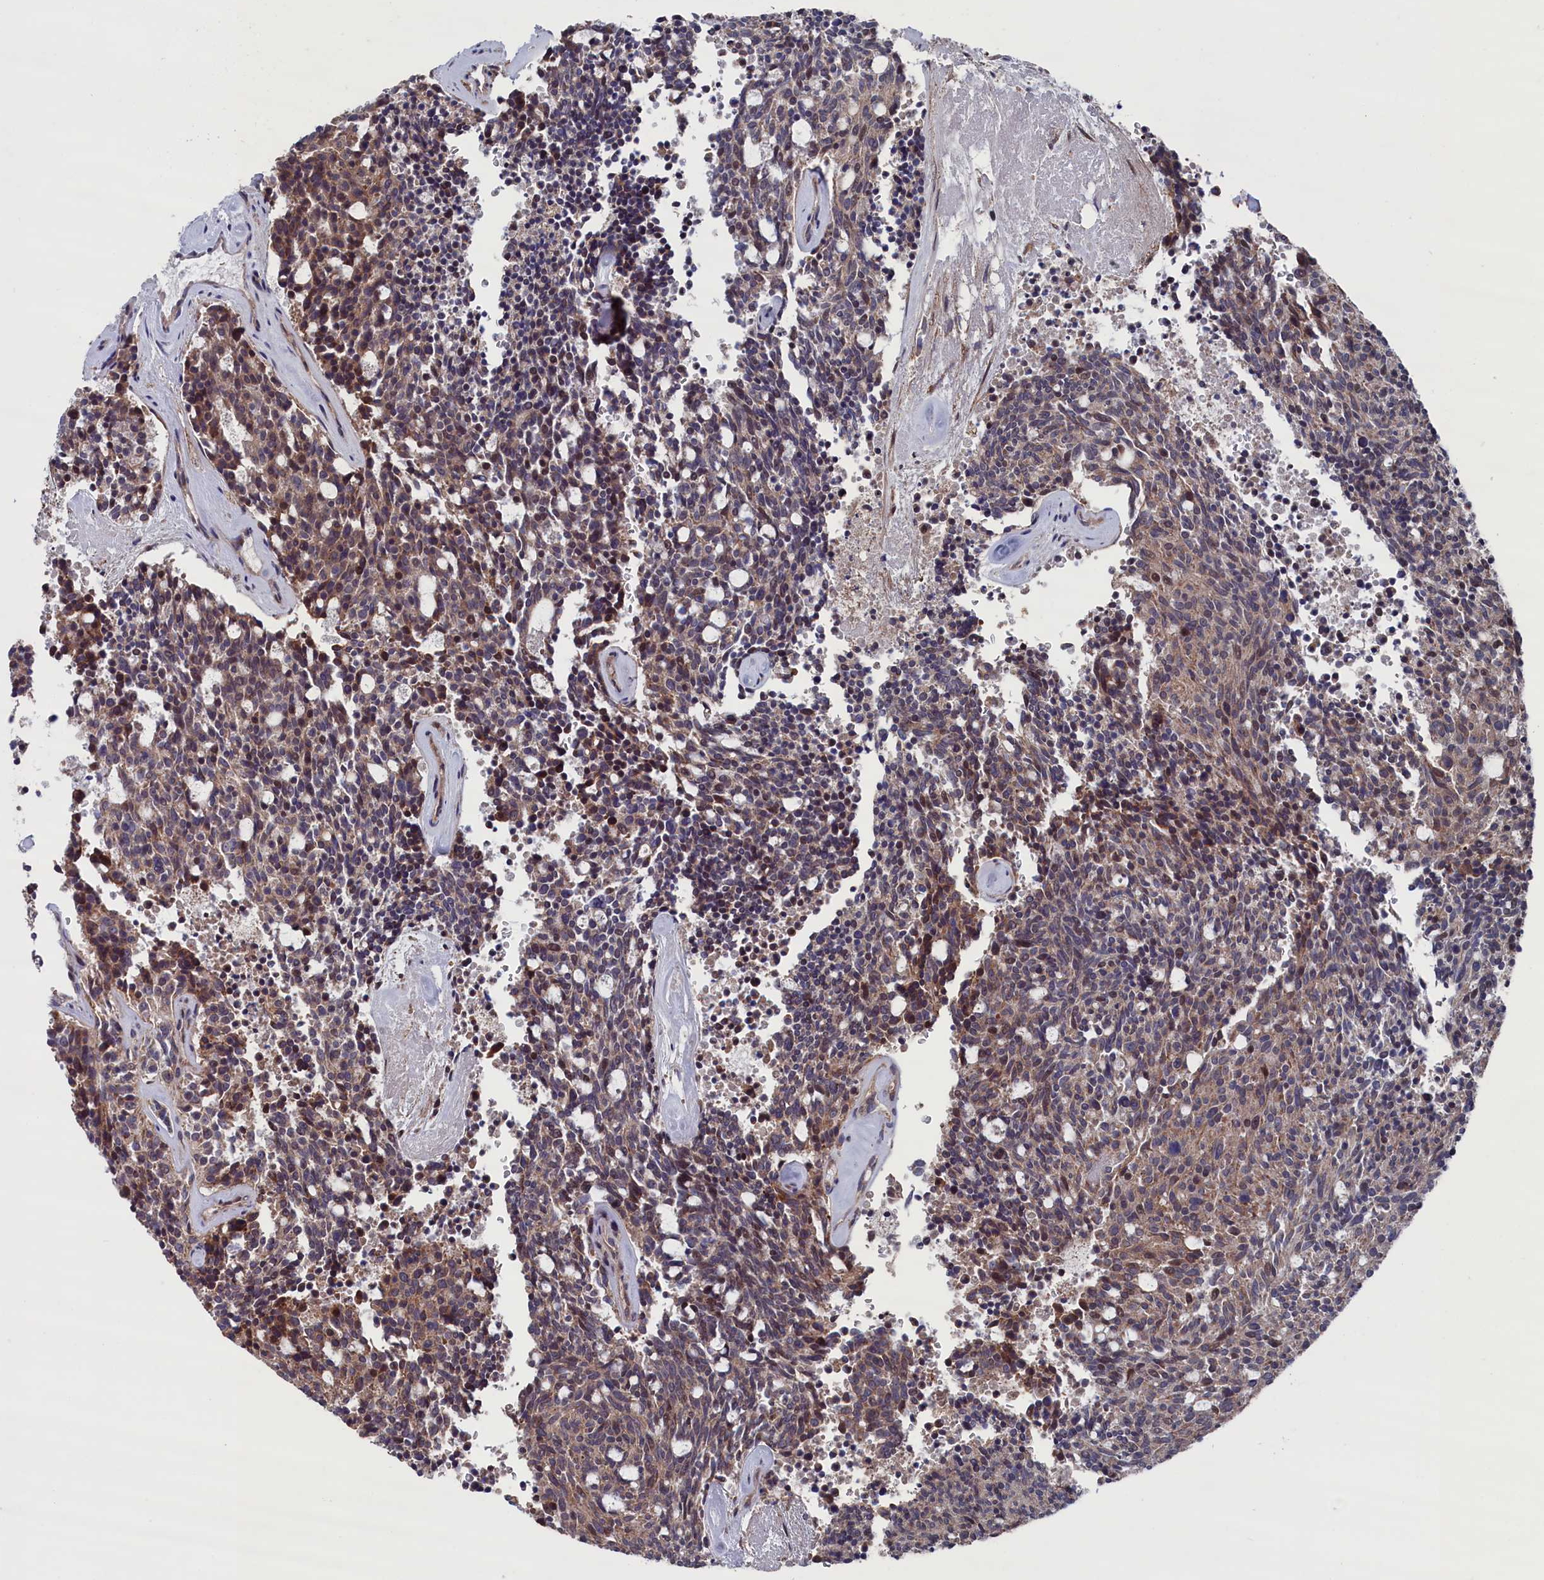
{"staining": {"intensity": "moderate", "quantity": "25%-75%", "location": "cytoplasmic/membranous"}, "tissue": "carcinoid", "cell_type": "Tumor cells", "image_type": "cancer", "snomed": [{"axis": "morphology", "description": "Carcinoid, malignant, NOS"}, {"axis": "topography", "description": "Pancreas"}], "caption": "Protein staining of malignant carcinoid tissue displays moderate cytoplasmic/membranous staining in approximately 25%-75% of tumor cells.", "gene": "SPATA13", "patient": {"sex": "female", "age": 54}}